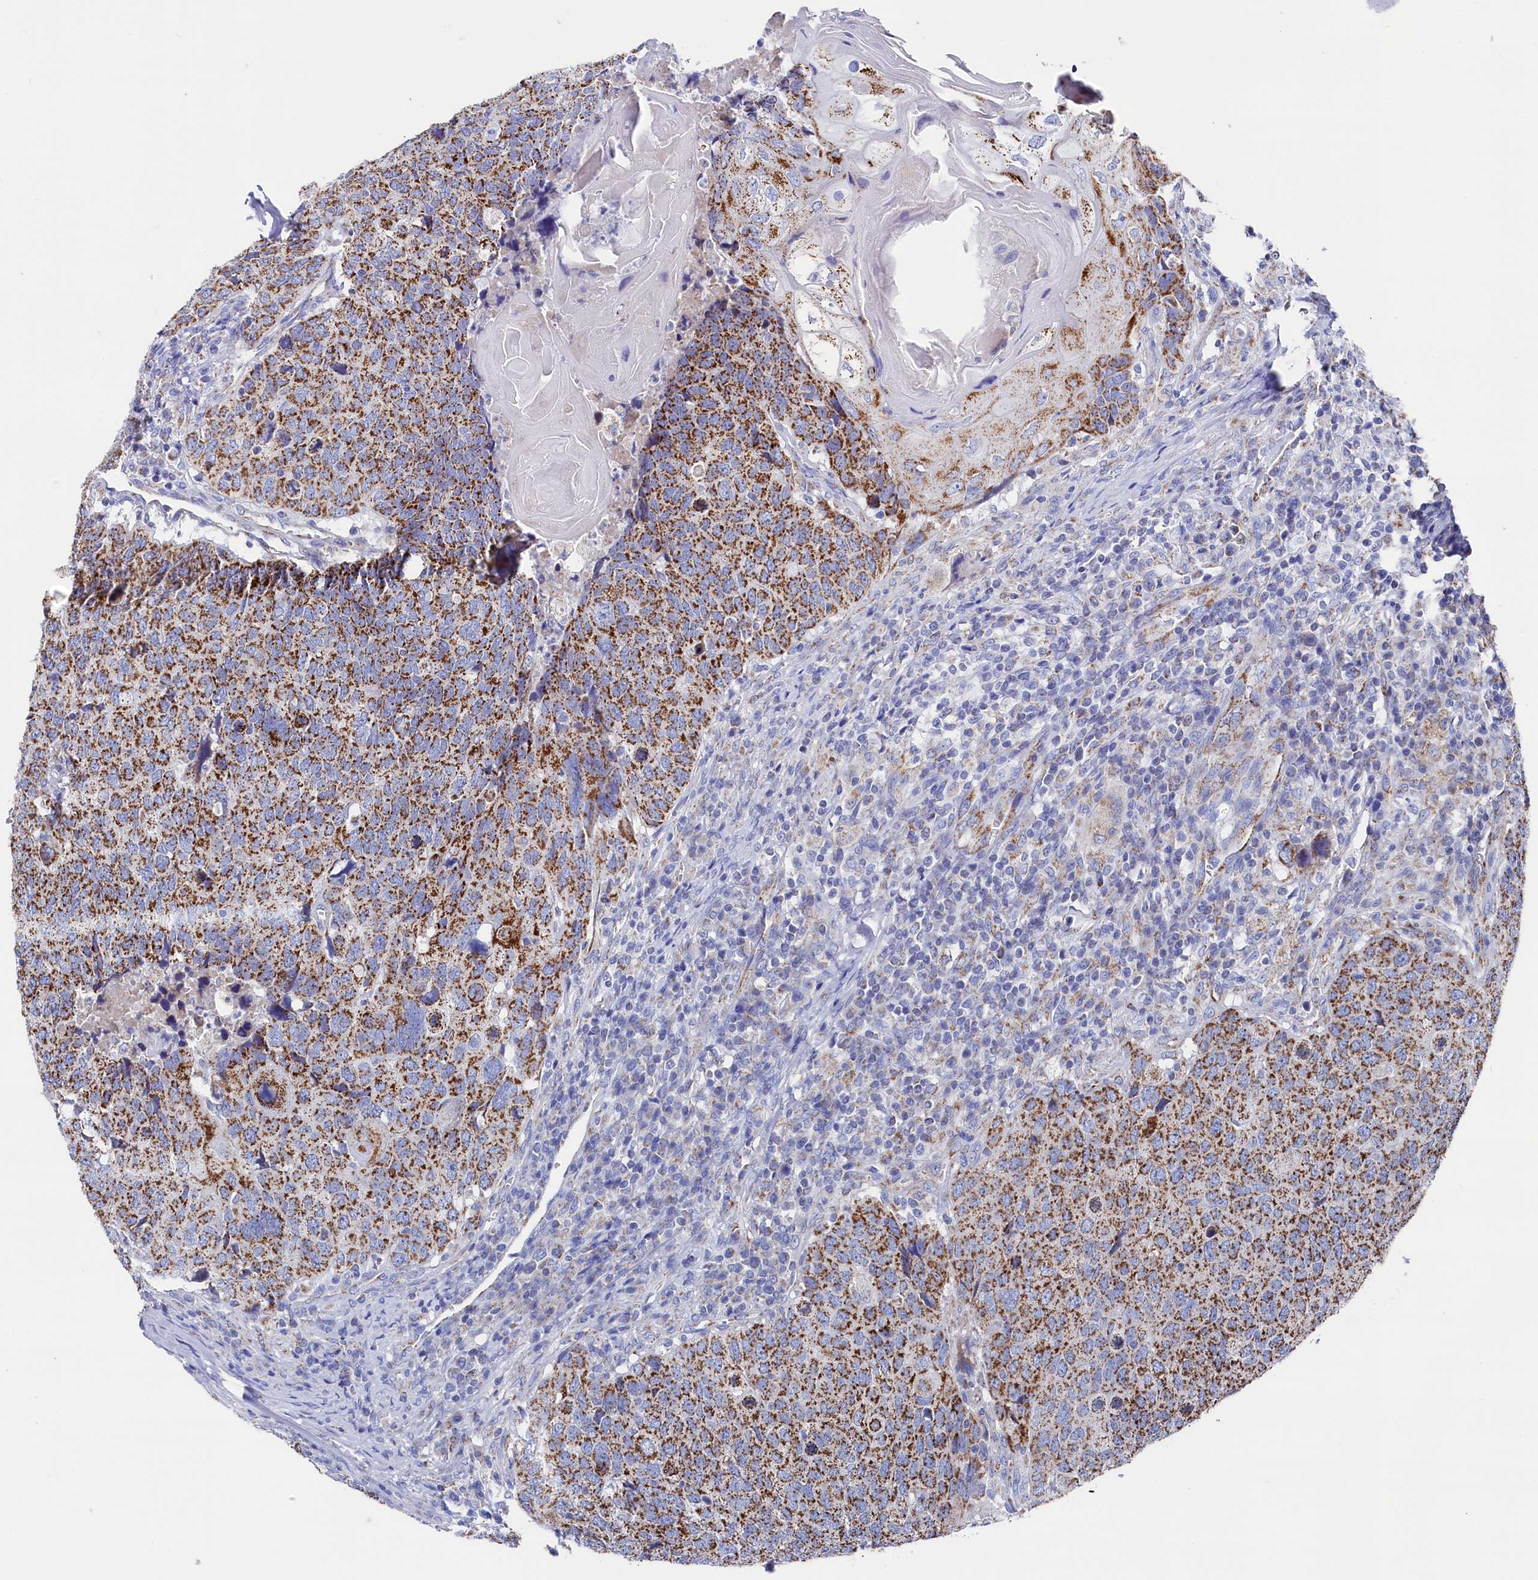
{"staining": {"intensity": "moderate", "quantity": ">75%", "location": "cytoplasmic/membranous"}, "tissue": "head and neck cancer", "cell_type": "Tumor cells", "image_type": "cancer", "snomed": [{"axis": "morphology", "description": "Squamous cell carcinoma, NOS"}, {"axis": "topography", "description": "Head-Neck"}], "caption": "High-power microscopy captured an immunohistochemistry histopathology image of head and neck cancer (squamous cell carcinoma), revealing moderate cytoplasmic/membranous positivity in approximately >75% of tumor cells. The protein is stained brown, and the nuclei are stained in blue (DAB IHC with brightfield microscopy, high magnification).", "gene": "MMAB", "patient": {"sex": "male", "age": 66}}